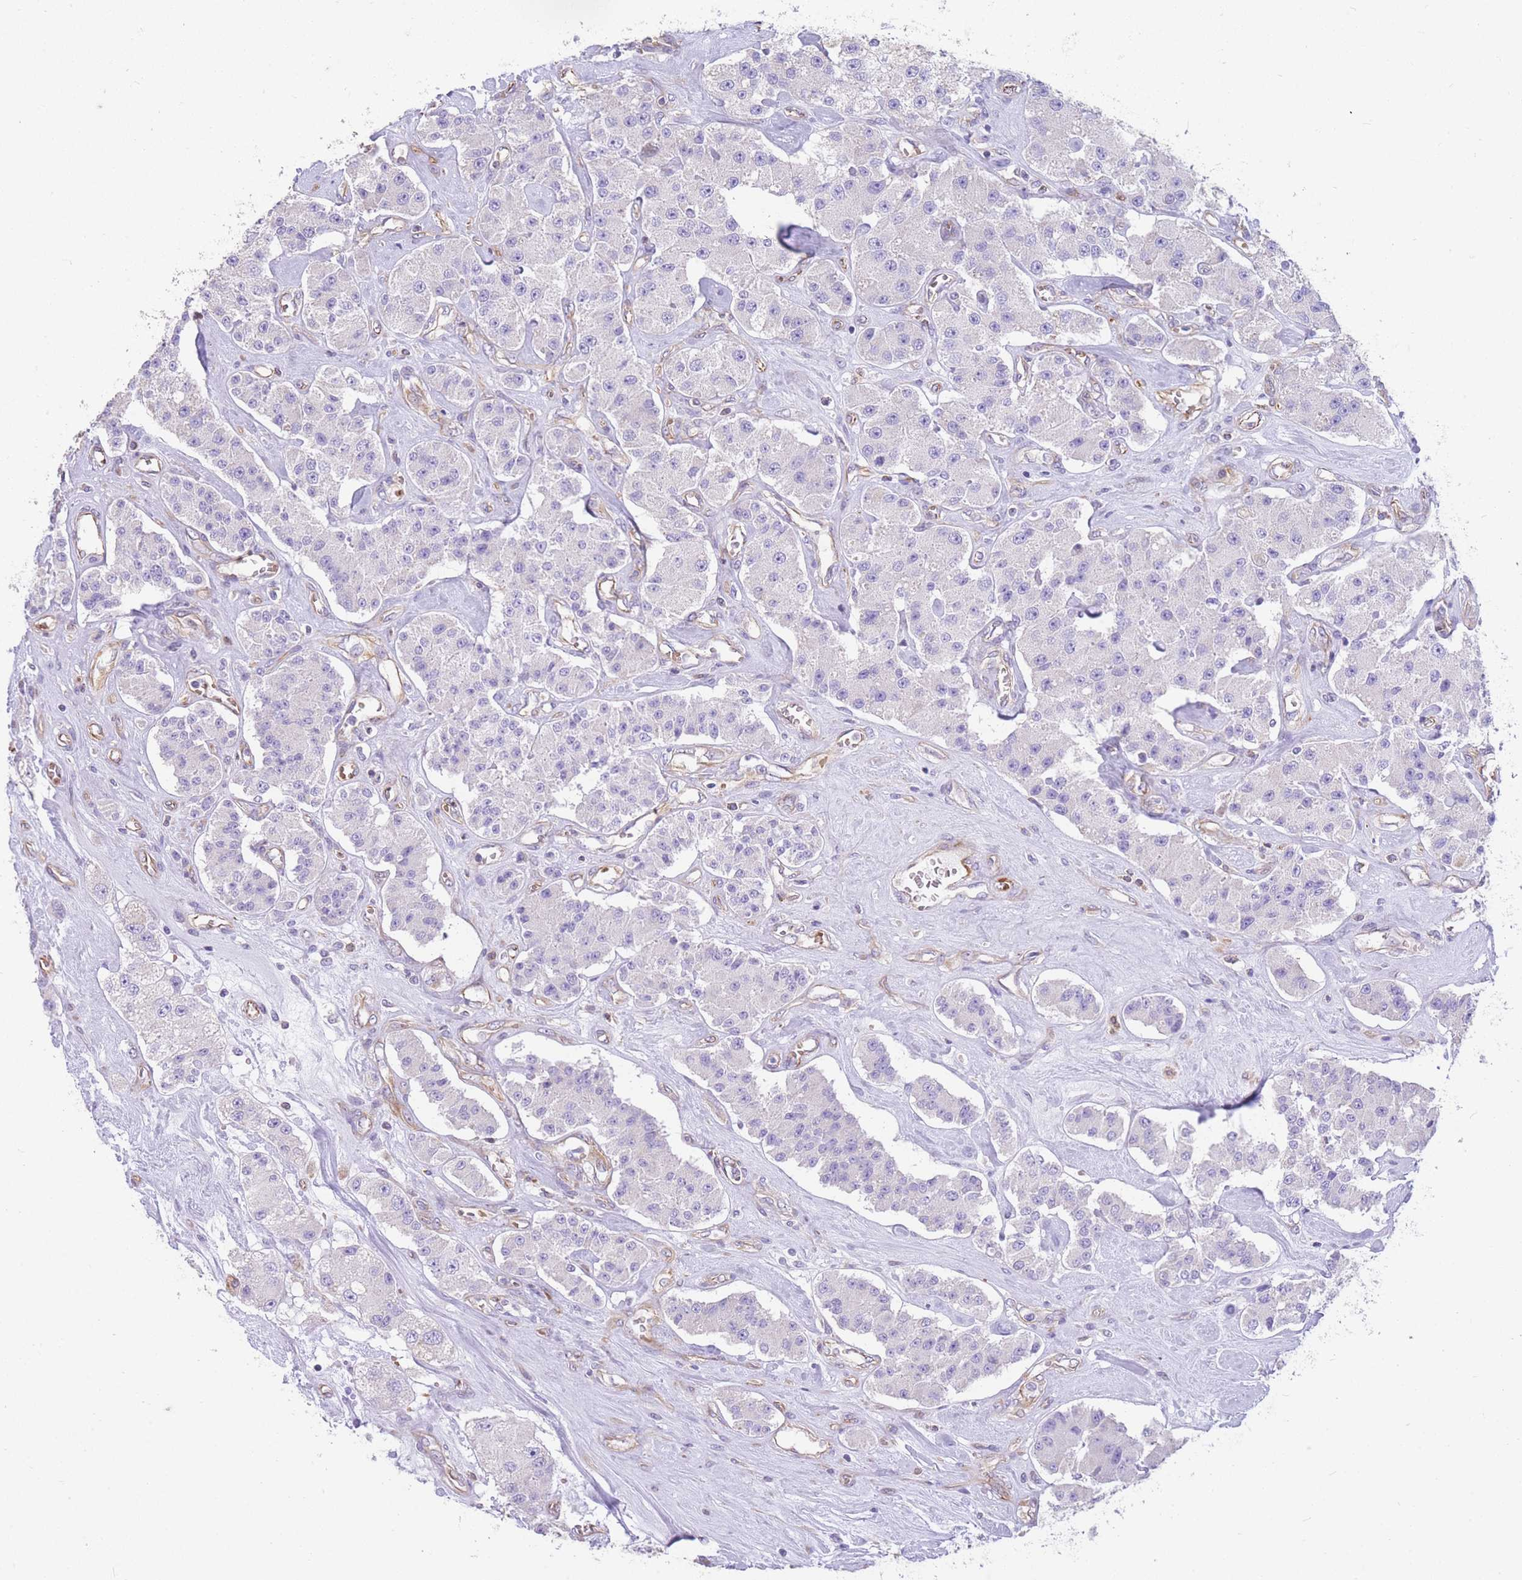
{"staining": {"intensity": "negative", "quantity": "none", "location": "none"}, "tissue": "carcinoid", "cell_type": "Tumor cells", "image_type": "cancer", "snomed": [{"axis": "morphology", "description": "Carcinoid, malignant, NOS"}, {"axis": "topography", "description": "Pancreas"}], "caption": "Protein analysis of malignant carcinoid shows no significant expression in tumor cells. (Immunohistochemistry, brightfield microscopy, high magnification).", "gene": "ANKRD53", "patient": {"sex": "male", "age": 41}}